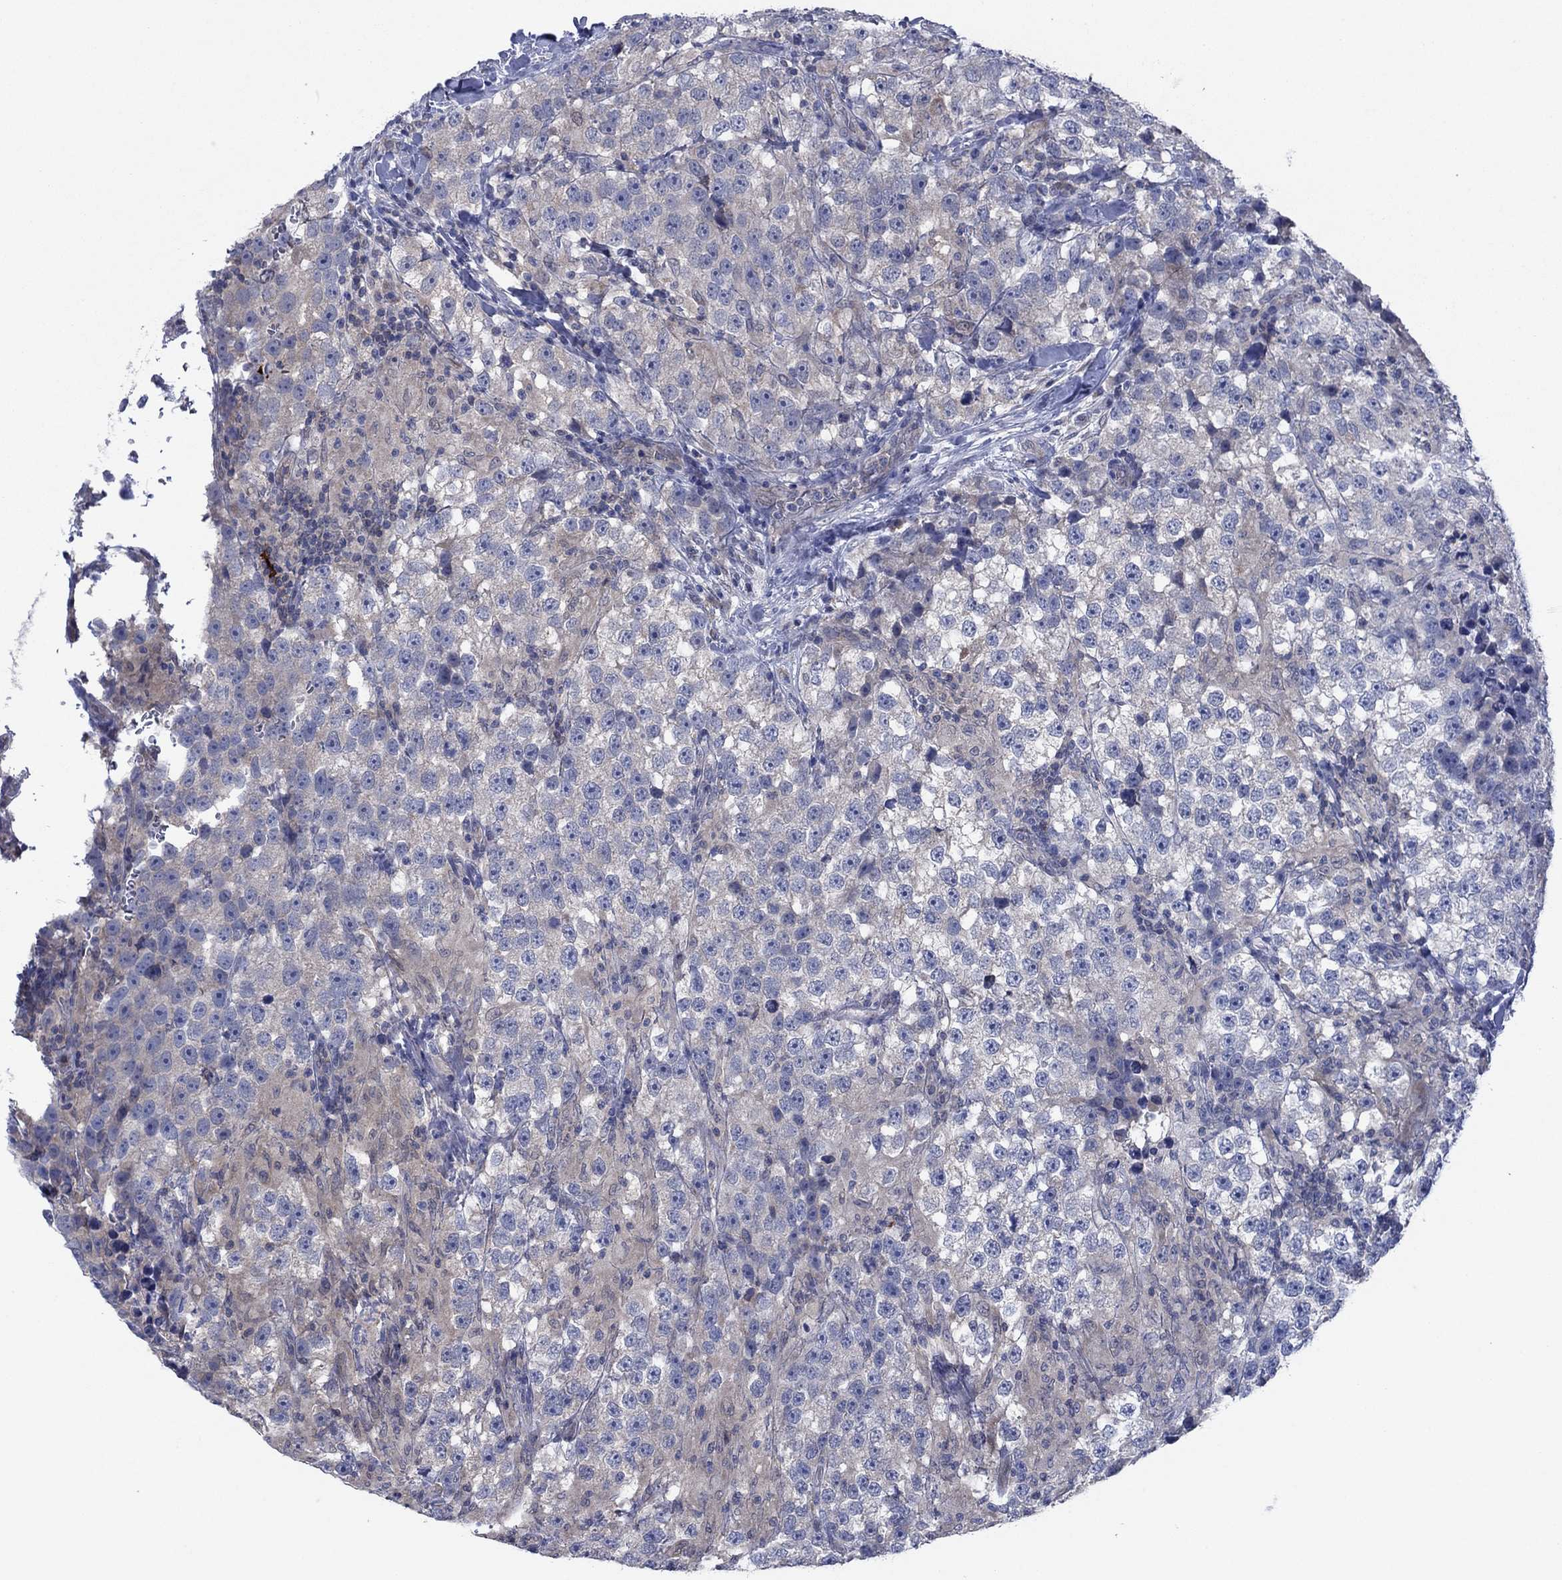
{"staining": {"intensity": "weak", "quantity": "<25%", "location": "cytoplasmic/membranous"}, "tissue": "testis cancer", "cell_type": "Tumor cells", "image_type": "cancer", "snomed": [{"axis": "morphology", "description": "Seminoma, NOS"}, {"axis": "topography", "description": "Testis"}], "caption": "This is an immunohistochemistry (IHC) micrograph of testis seminoma. There is no expression in tumor cells.", "gene": "GRHPR", "patient": {"sex": "male", "age": 46}}